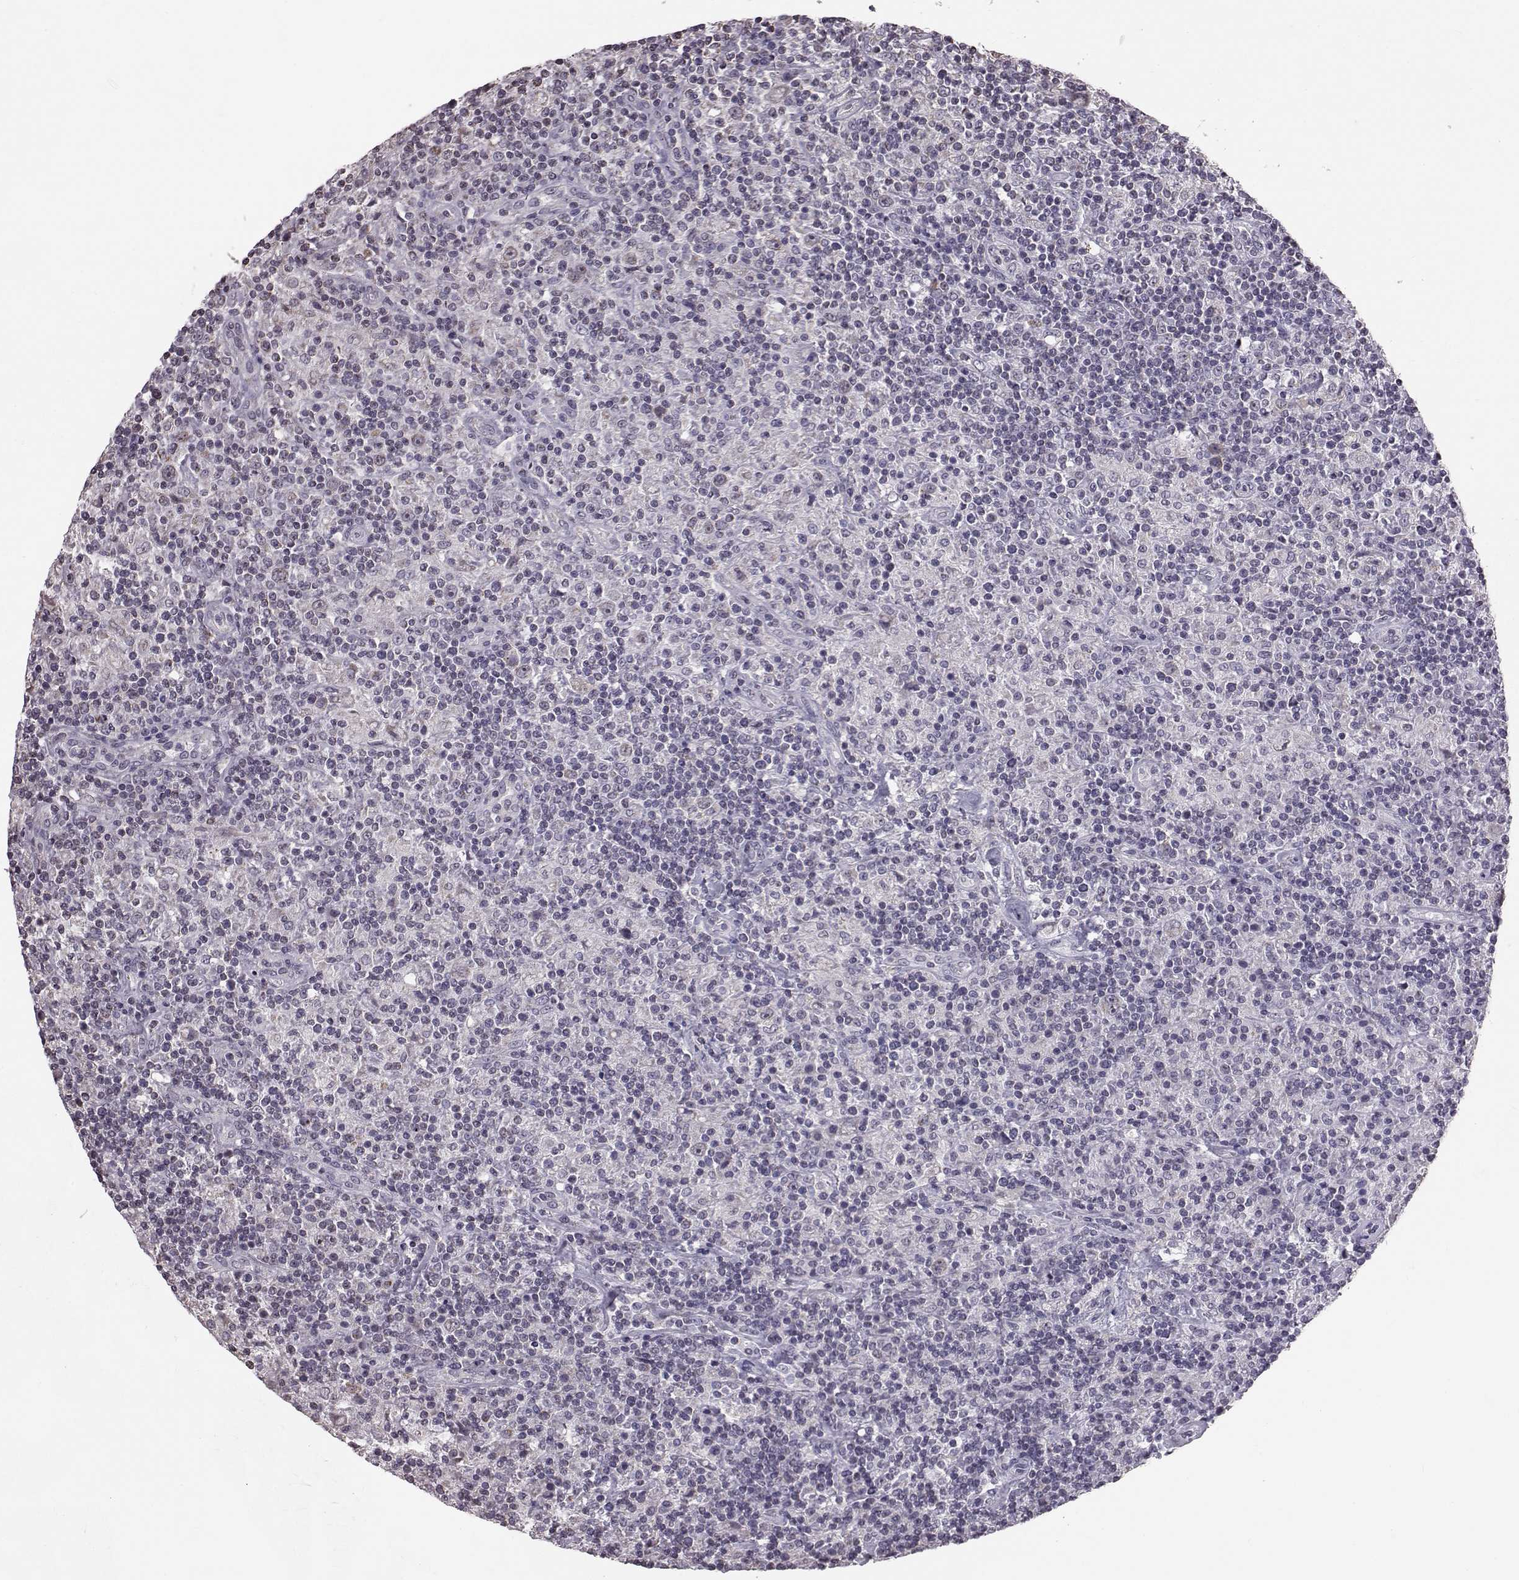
{"staining": {"intensity": "weak", "quantity": "<25%", "location": "cytoplasmic/membranous"}, "tissue": "lymphoma", "cell_type": "Tumor cells", "image_type": "cancer", "snomed": [{"axis": "morphology", "description": "Hodgkin's disease, NOS"}, {"axis": "topography", "description": "Lymph node"}], "caption": "Immunohistochemistry (IHC) micrograph of Hodgkin's disease stained for a protein (brown), which displays no positivity in tumor cells.", "gene": "ALDH3A1", "patient": {"sex": "male", "age": 70}}